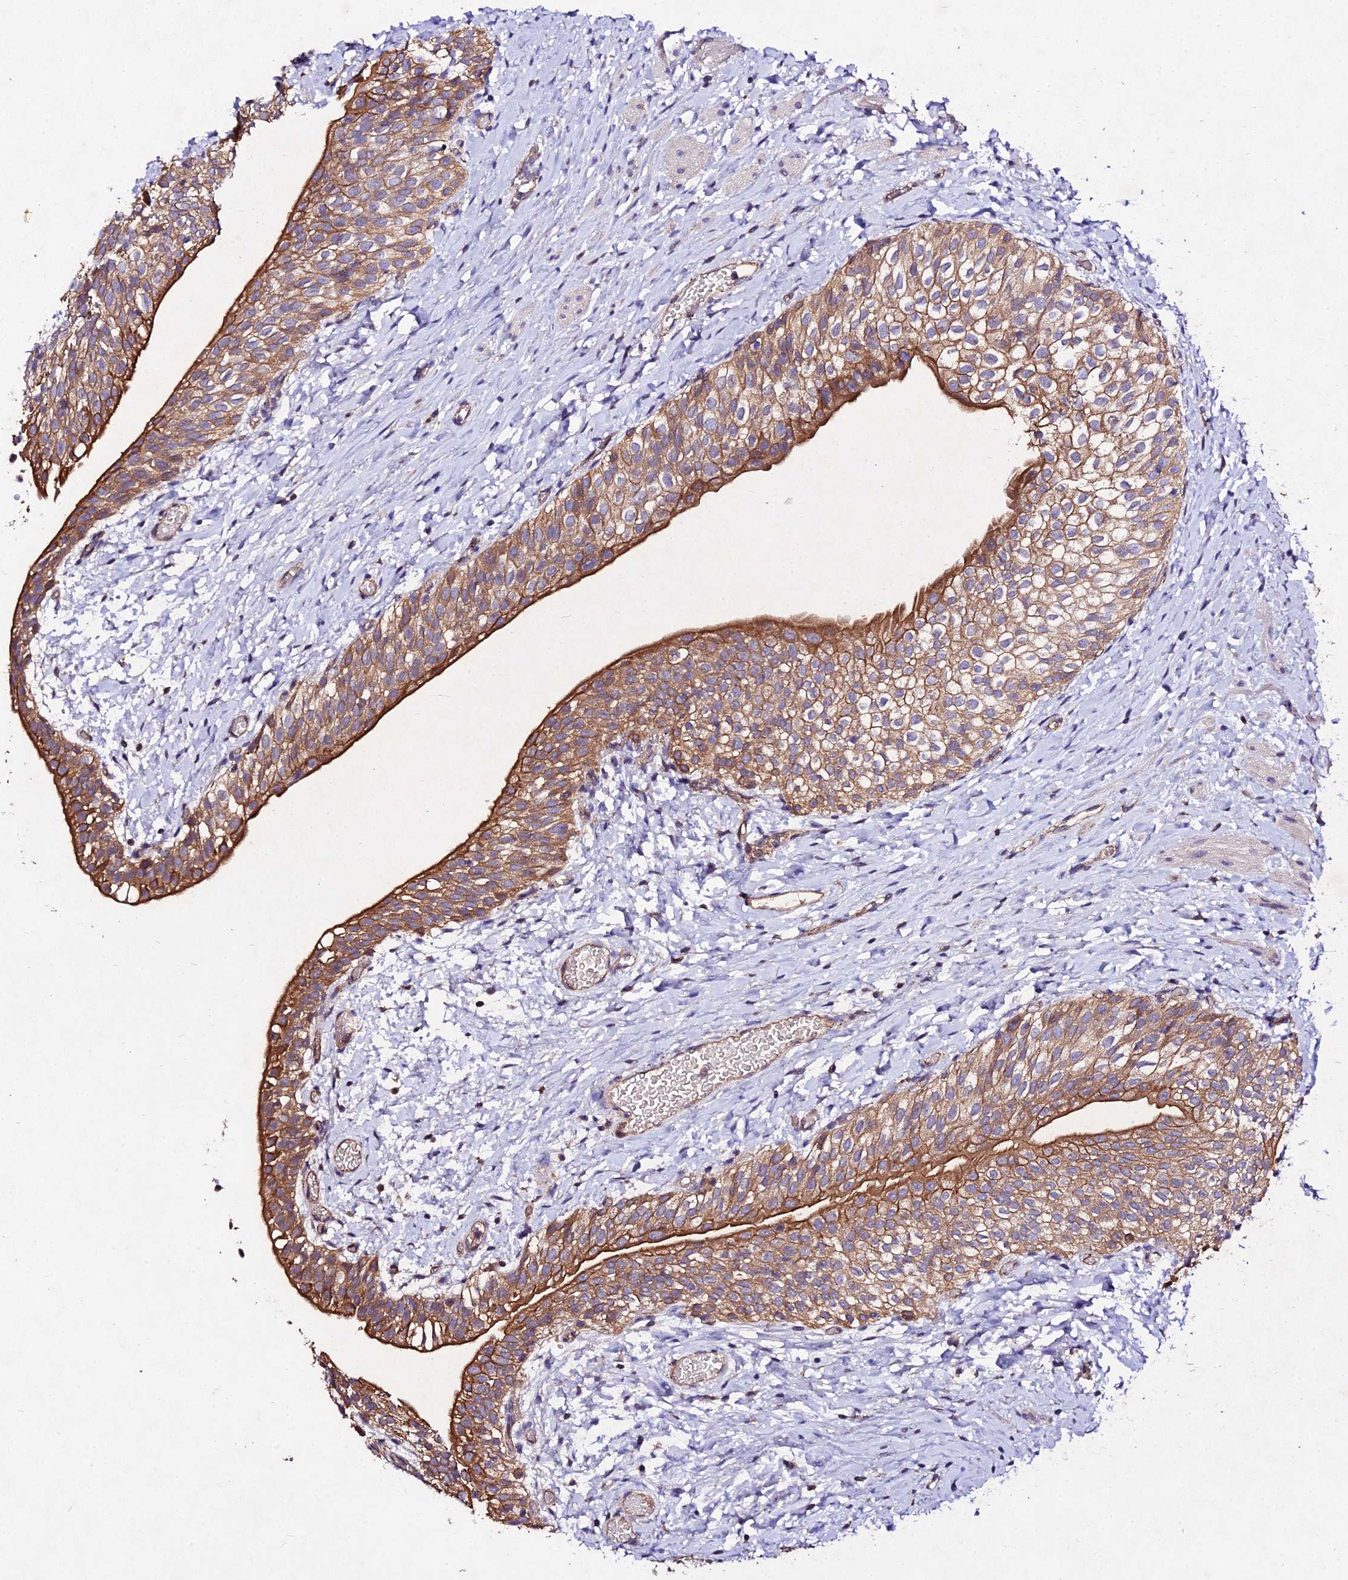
{"staining": {"intensity": "moderate", "quantity": ">75%", "location": "cytoplasmic/membranous"}, "tissue": "urinary bladder", "cell_type": "Urothelial cells", "image_type": "normal", "snomed": [{"axis": "morphology", "description": "Normal tissue, NOS"}, {"axis": "topography", "description": "Urinary bladder"}], "caption": "Immunohistochemical staining of benign human urinary bladder displays >75% levels of moderate cytoplasmic/membranous protein positivity in about >75% of urothelial cells. (brown staining indicates protein expression, while blue staining denotes nuclei).", "gene": "AP3M1", "patient": {"sex": "male", "age": 1}}